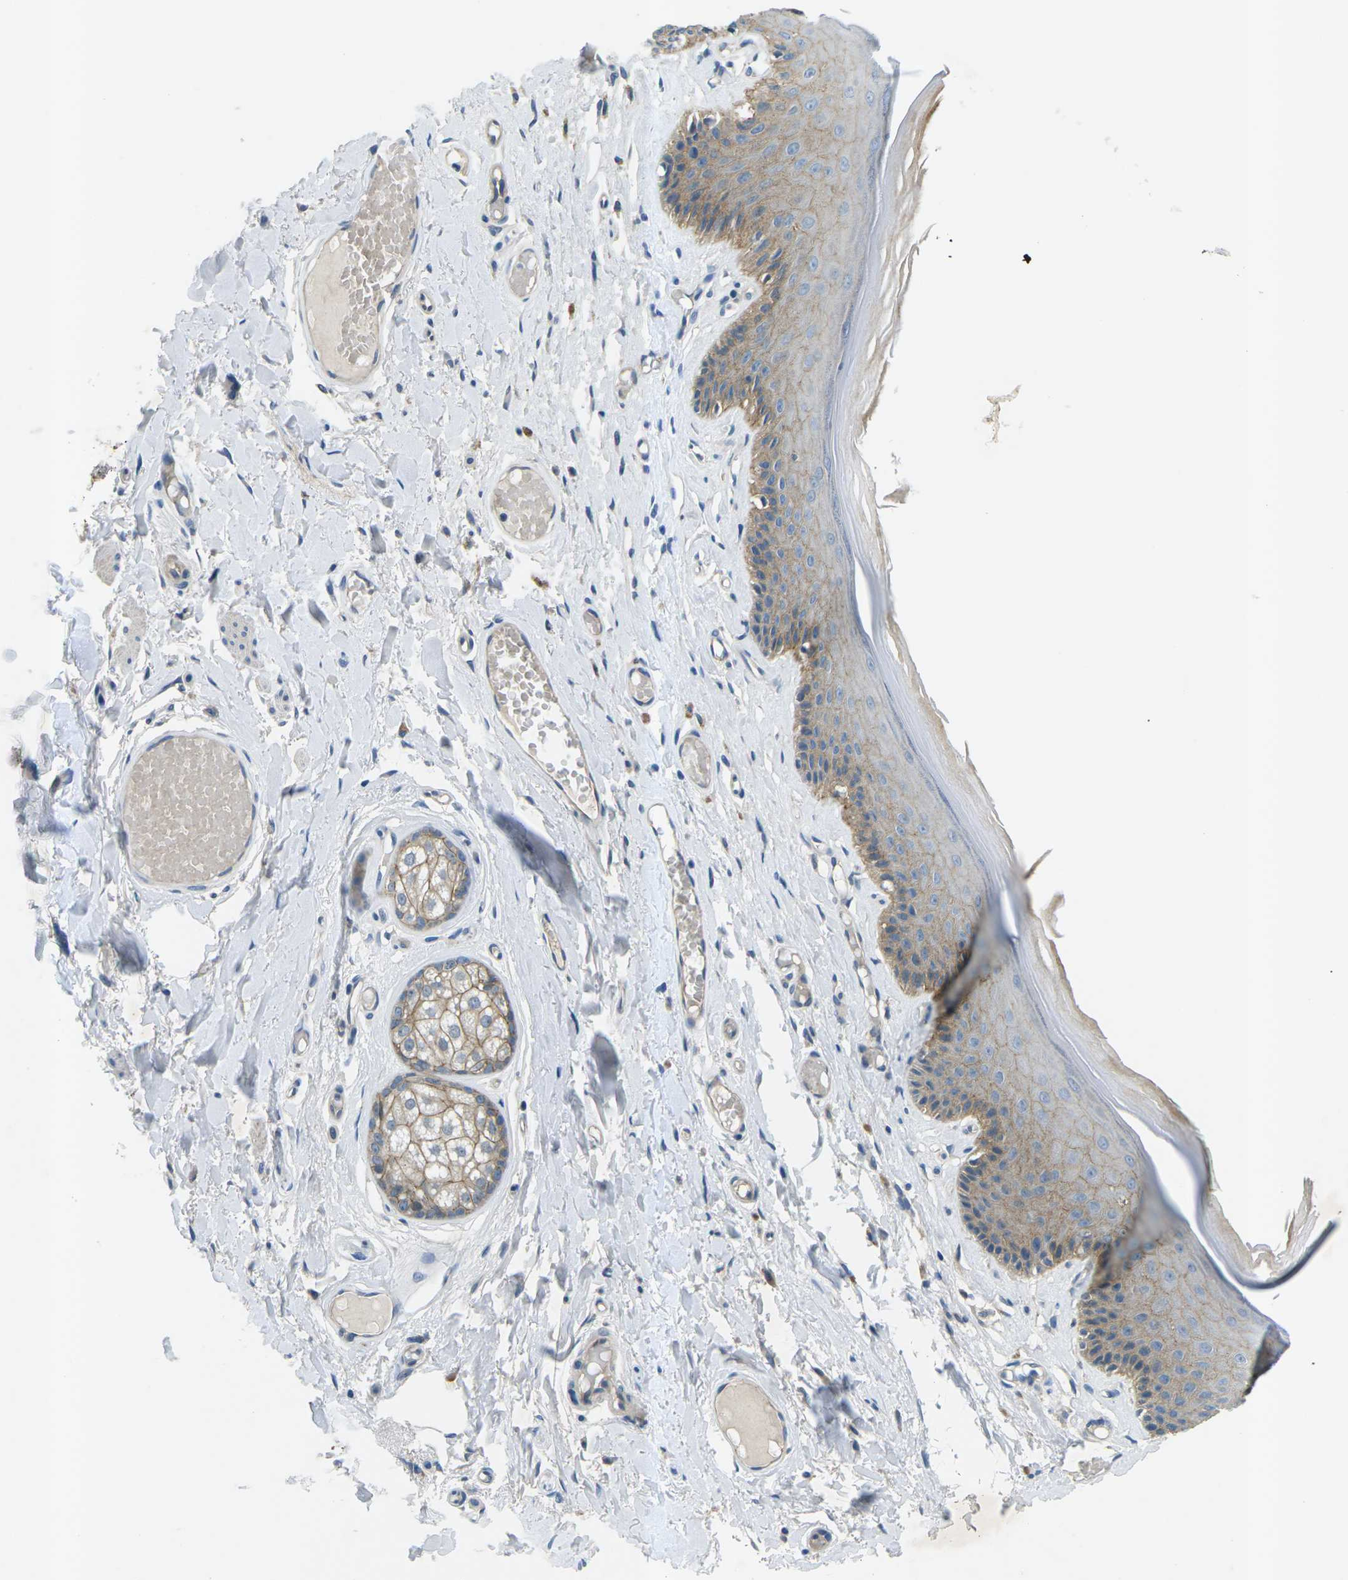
{"staining": {"intensity": "moderate", "quantity": ">75%", "location": "cytoplasmic/membranous"}, "tissue": "skin", "cell_type": "Epidermal cells", "image_type": "normal", "snomed": [{"axis": "morphology", "description": "Normal tissue, NOS"}, {"axis": "topography", "description": "Vulva"}], "caption": "High-magnification brightfield microscopy of benign skin stained with DAB (3,3'-diaminobenzidine) (brown) and counterstained with hematoxylin (blue). epidermal cells exhibit moderate cytoplasmic/membranous staining is identified in approximately>75% of cells.", "gene": "CTNND1", "patient": {"sex": "female", "age": 73}}